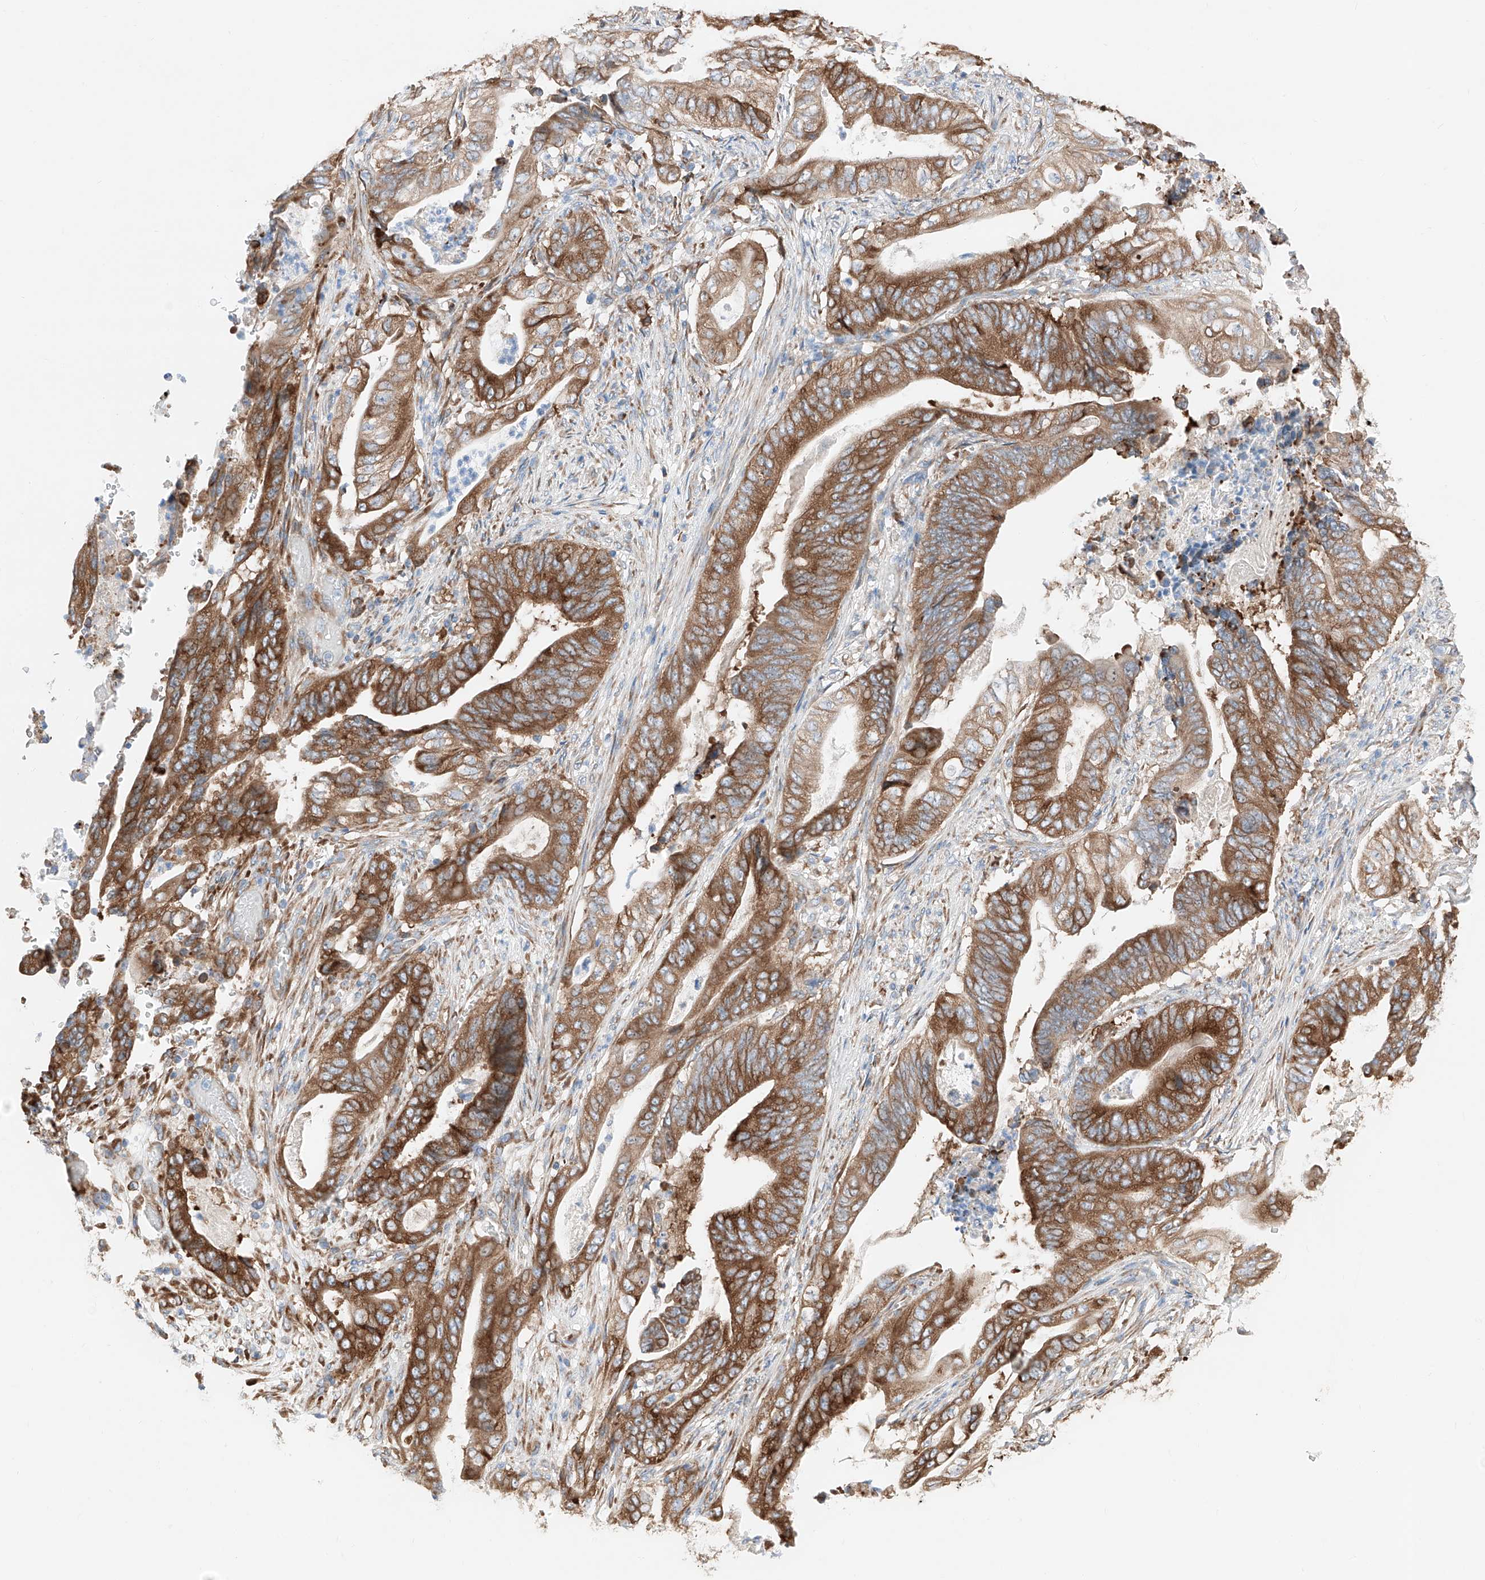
{"staining": {"intensity": "strong", "quantity": ">75%", "location": "cytoplasmic/membranous"}, "tissue": "stomach cancer", "cell_type": "Tumor cells", "image_type": "cancer", "snomed": [{"axis": "morphology", "description": "Adenocarcinoma, NOS"}, {"axis": "topography", "description": "Stomach"}], "caption": "Immunohistochemical staining of stomach adenocarcinoma displays strong cytoplasmic/membranous protein positivity in approximately >75% of tumor cells. The staining is performed using DAB (3,3'-diaminobenzidine) brown chromogen to label protein expression. The nuclei are counter-stained blue using hematoxylin.", "gene": "CRELD1", "patient": {"sex": "female", "age": 73}}